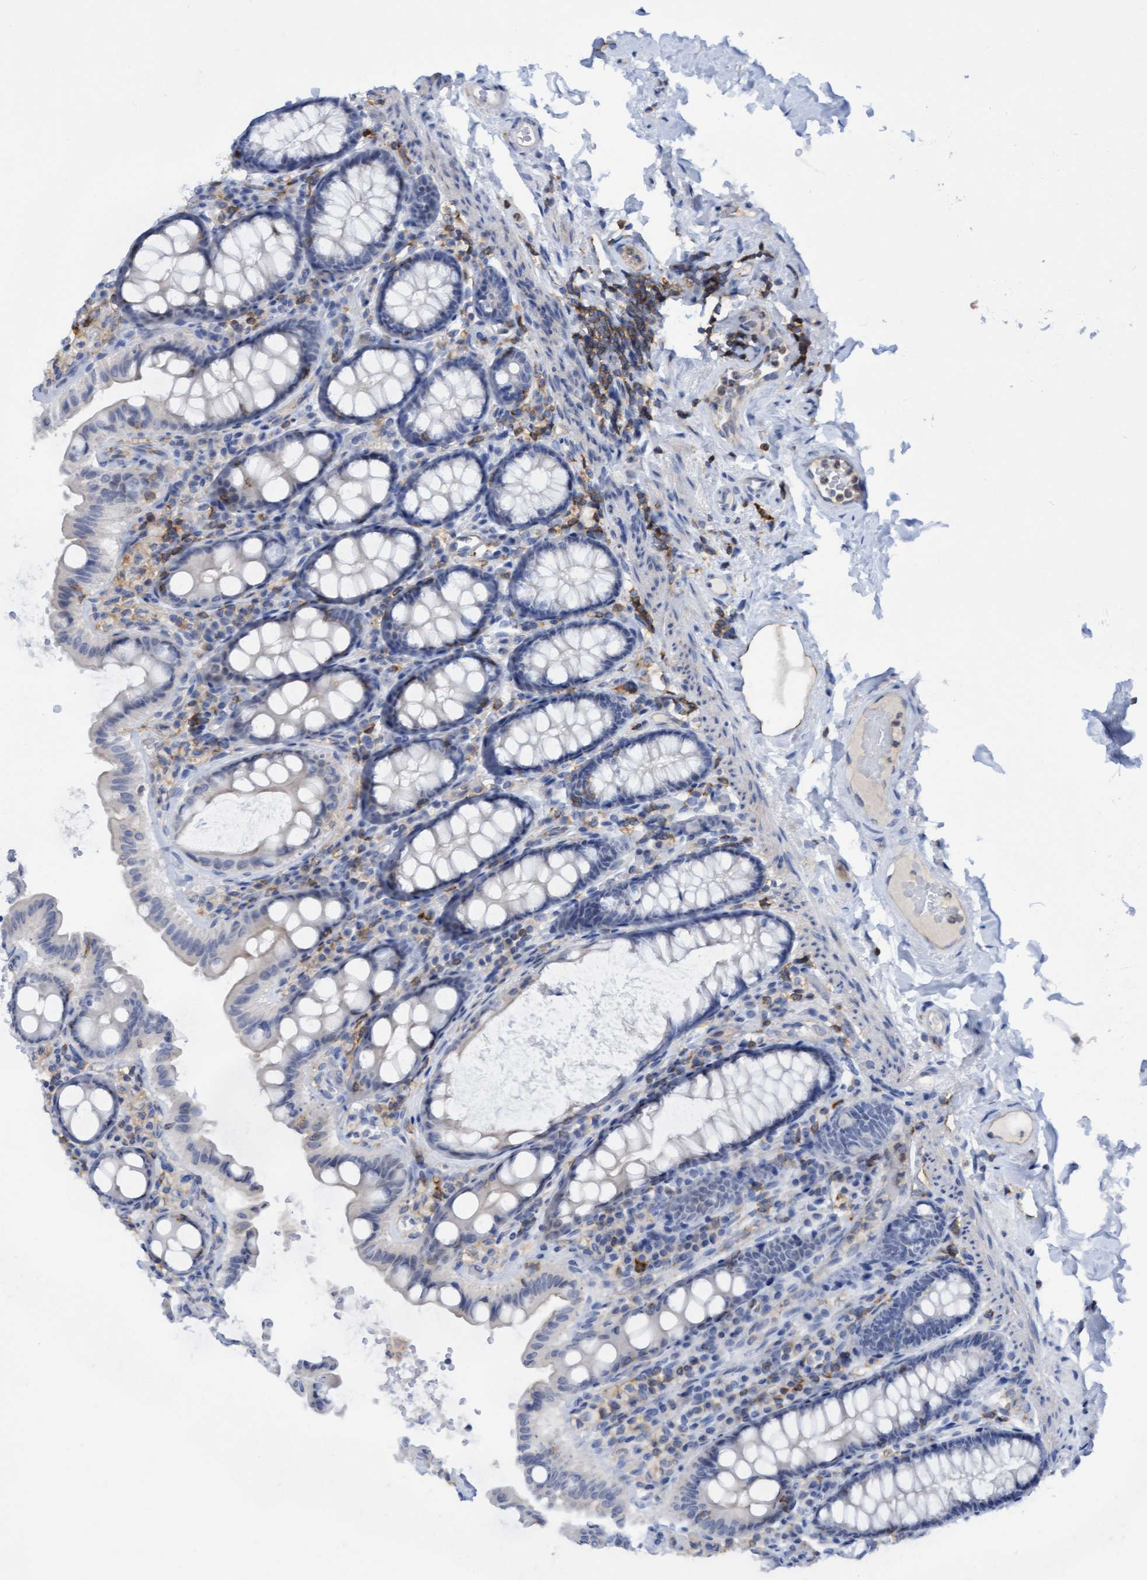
{"staining": {"intensity": "negative", "quantity": "none", "location": "none"}, "tissue": "colon", "cell_type": "Endothelial cells", "image_type": "normal", "snomed": [{"axis": "morphology", "description": "Normal tissue, NOS"}, {"axis": "topography", "description": "Colon"}, {"axis": "topography", "description": "Peripheral nerve tissue"}], "caption": "The immunohistochemistry photomicrograph has no significant expression in endothelial cells of colon.", "gene": "FNBP1", "patient": {"sex": "female", "age": 61}}